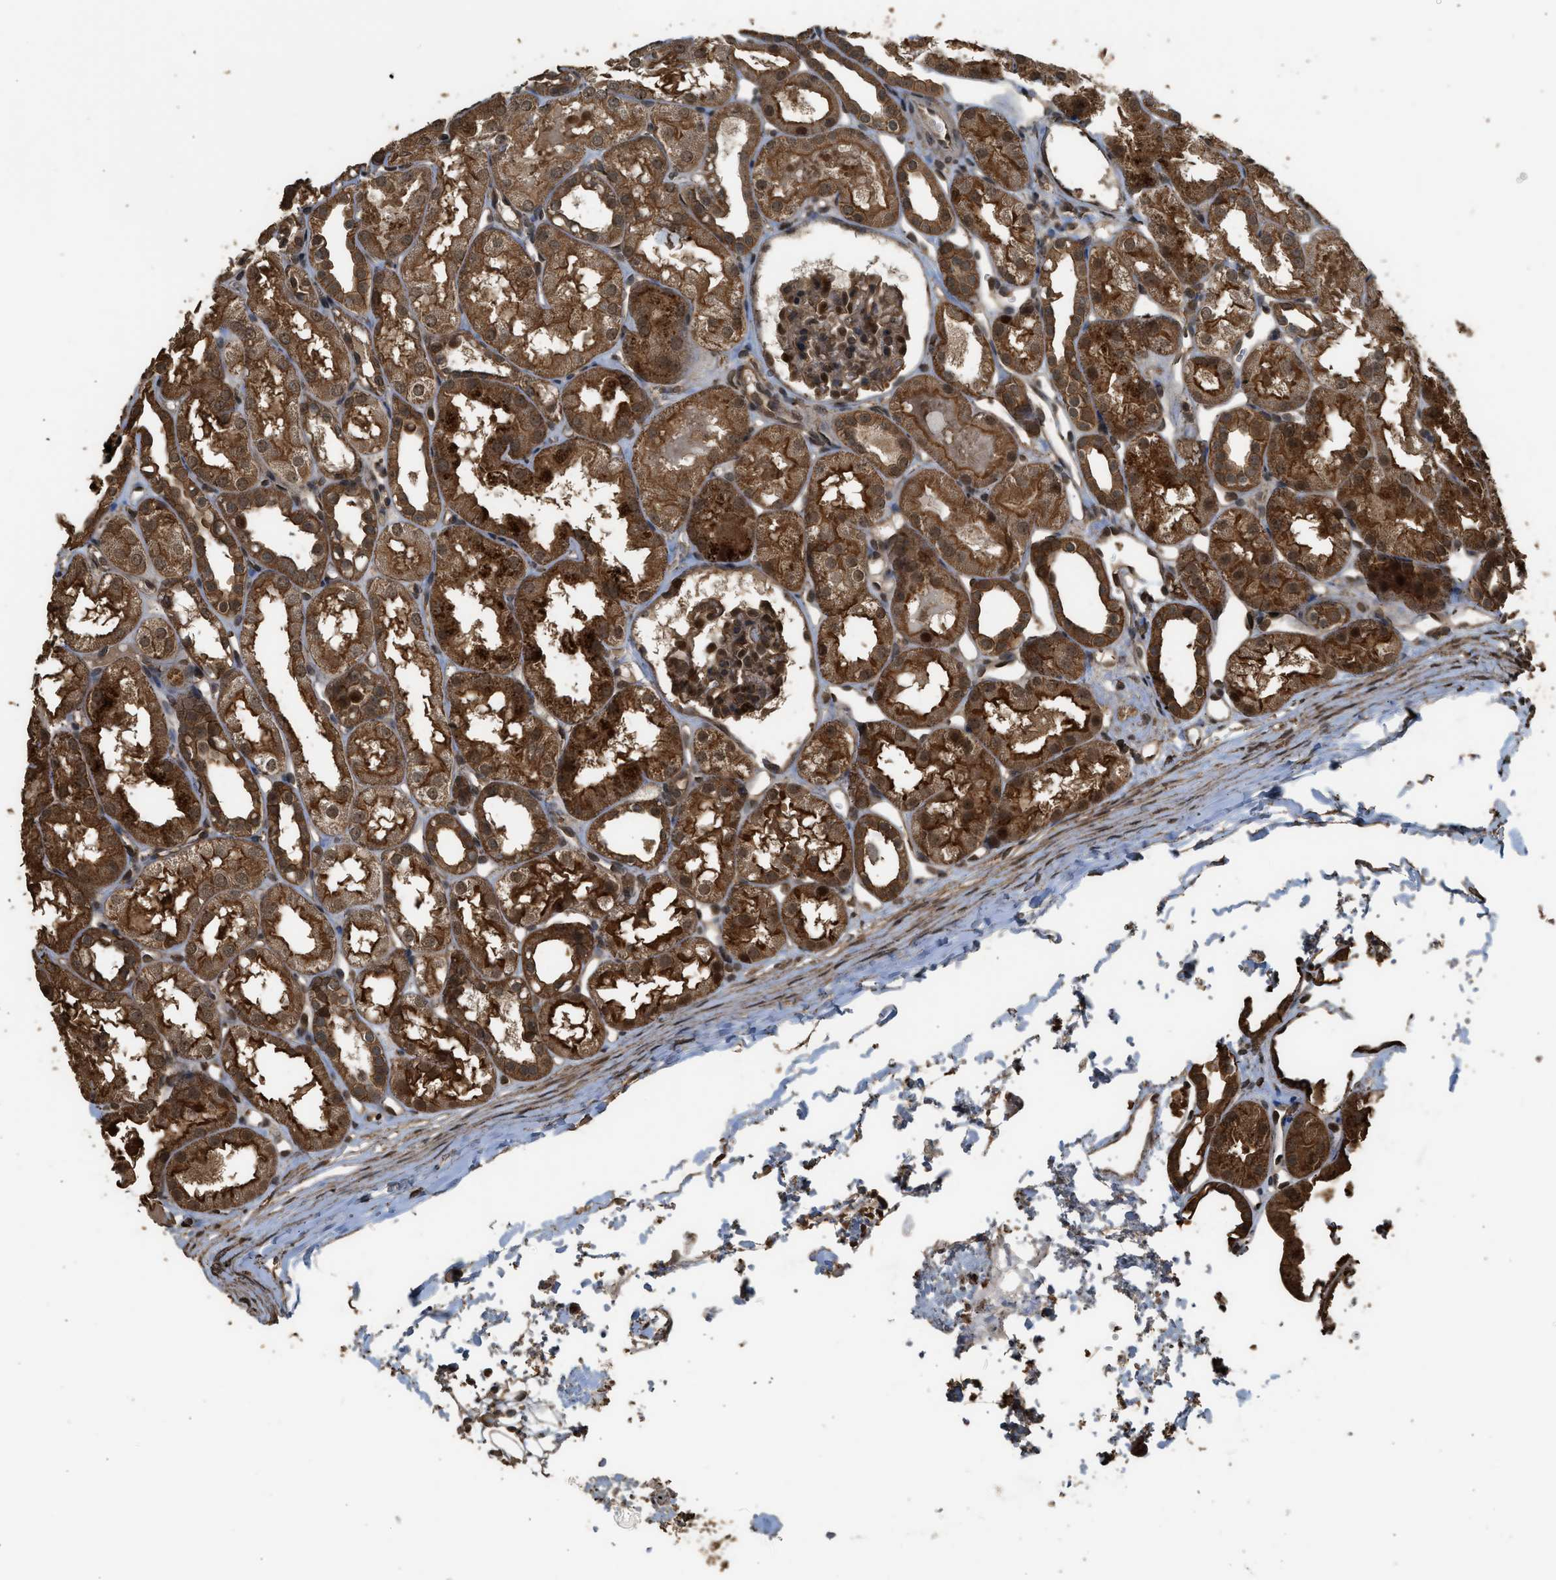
{"staining": {"intensity": "strong", "quantity": ">75%", "location": "cytoplasmic/membranous,nuclear"}, "tissue": "kidney", "cell_type": "Cells in glomeruli", "image_type": "normal", "snomed": [{"axis": "morphology", "description": "Normal tissue, NOS"}, {"axis": "topography", "description": "Kidney"}, {"axis": "topography", "description": "Urinary bladder"}], "caption": "Human kidney stained with a brown dye reveals strong cytoplasmic/membranous,nuclear positive positivity in about >75% of cells in glomeruli.", "gene": "MYBL2", "patient": {"sex": "male", "age": 16}}